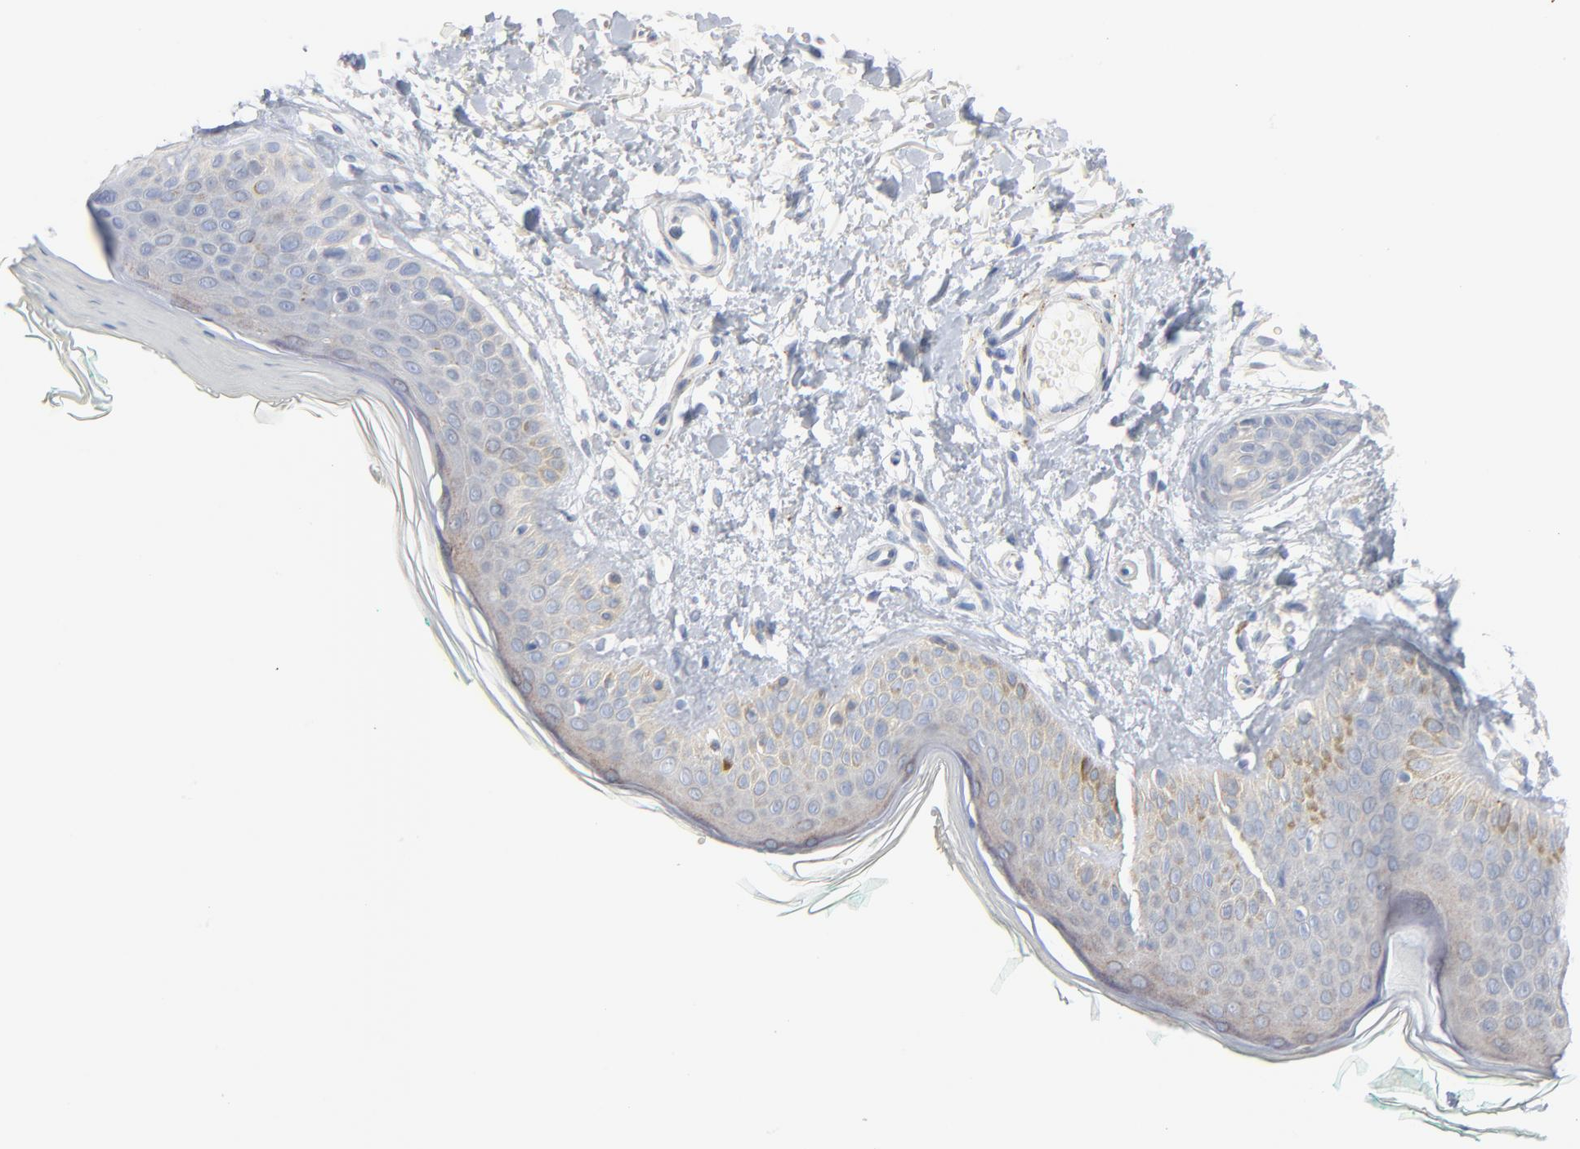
{"staining": {"intensity": "negative", "quantity": "none", "location": "none"}, "tissue": "skin", "cell_type": "Fibroblasts", "image_type": "normal", "snomed": [{"axis": "morphology", "description": "Normal tissue, NOS"}, {"axis": "topography", "description": "Skin"}], "caption": "Human skin stained for a protein using immunohistochemistry (IHC) displays no positivity in fibroblasts.", "gene": "IFT43", "patient": {"sex": "male", "age": 71}}